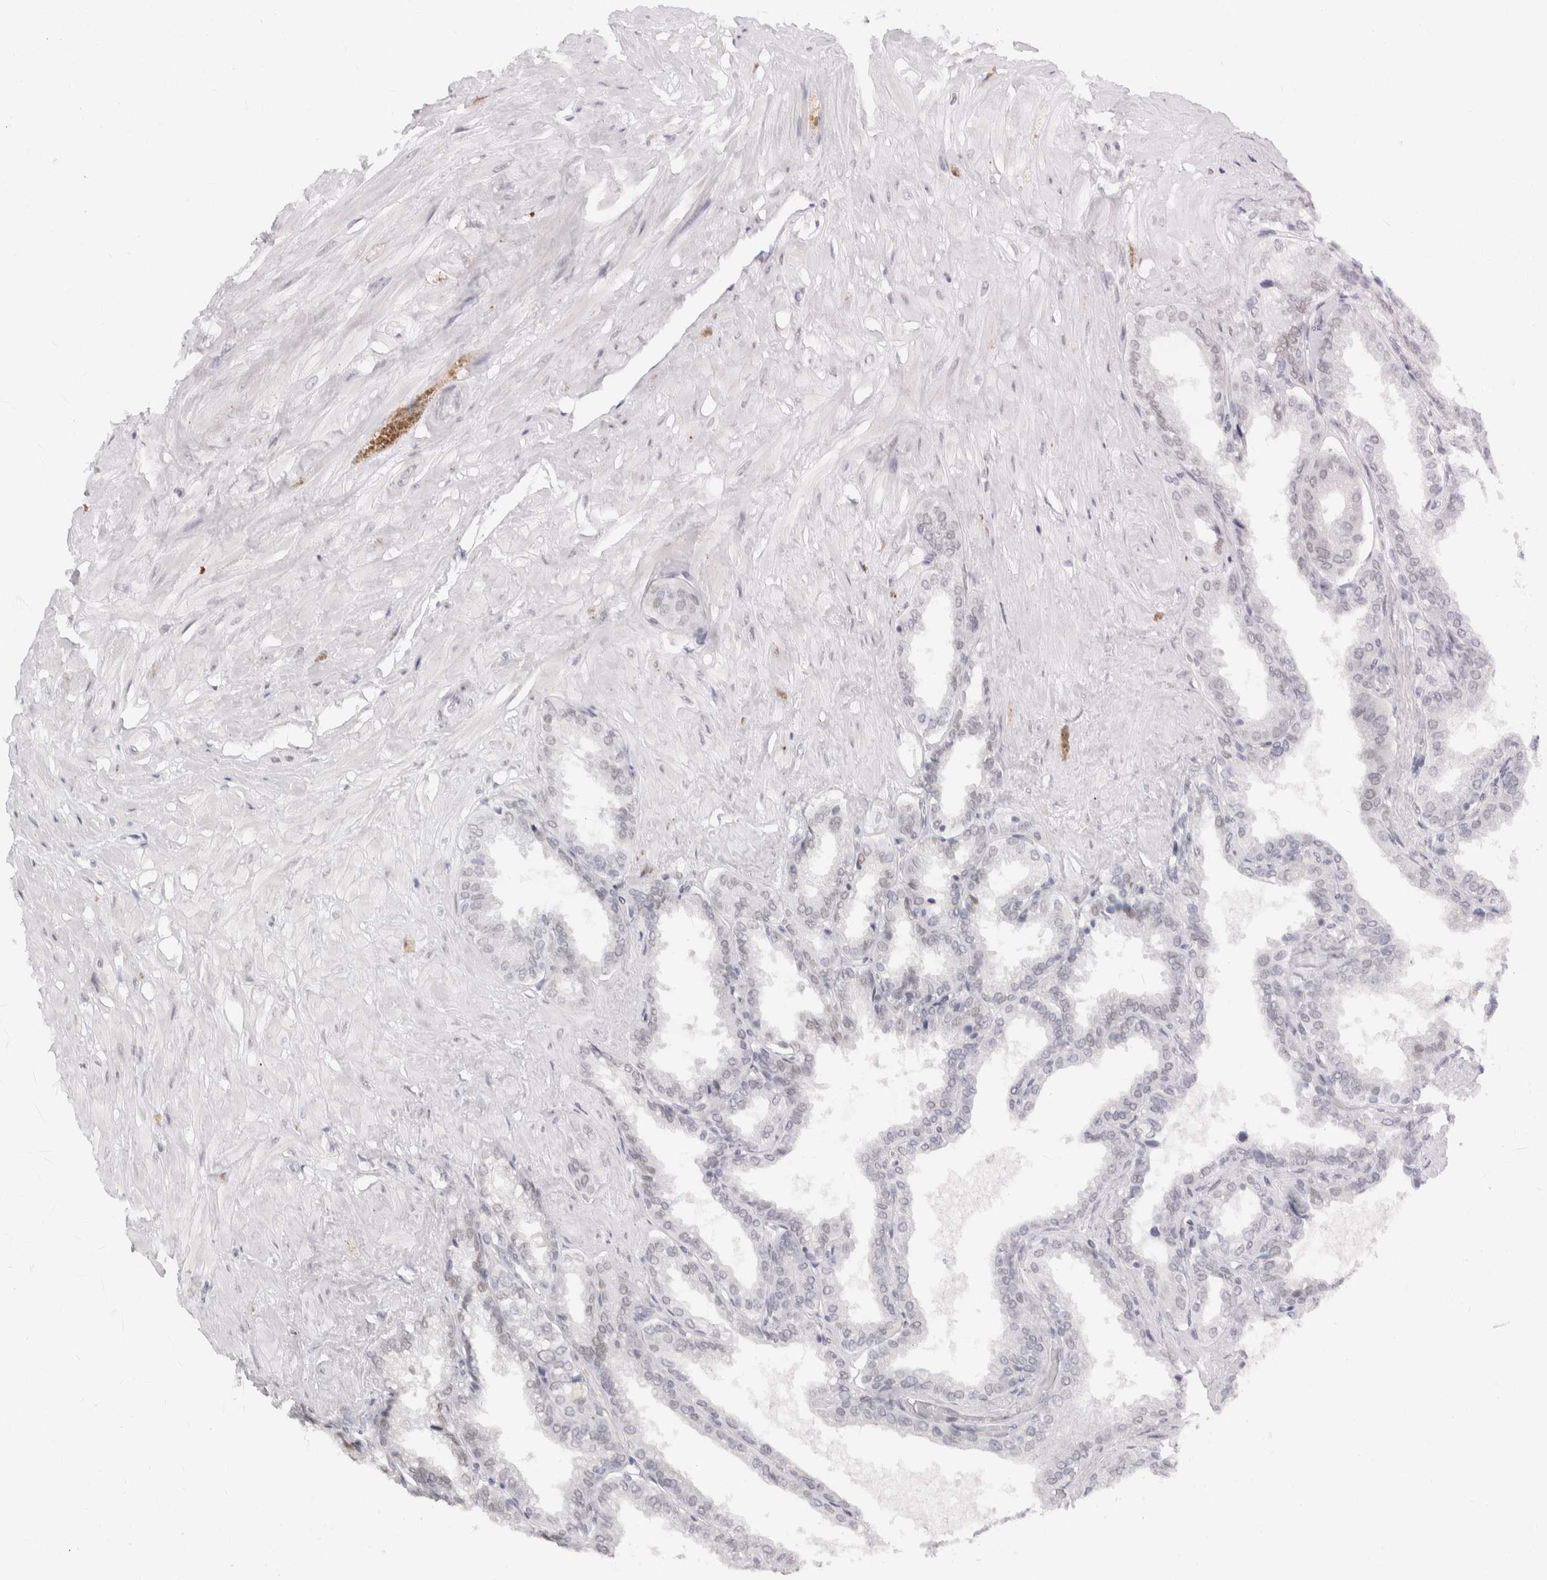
{"staining": {"intensity": "negative", "quantity": "none", "location": "none"}, "tissue": "seminal vesicle", "cell_type": "Glandular cells", "image_type": "normal", "snomed": [{"axis": "morphology", "description": "Normal tissue, NOS"}, {"axis": "topography", "description": "Seminal veicle"}], "caption": "This is an immunohistochemistry (IHC) image of benign seminal vesicle. There is no positivity in glandular cells.", "gene": "CDH17", "patient": {"sex": "male", "age": 46}}